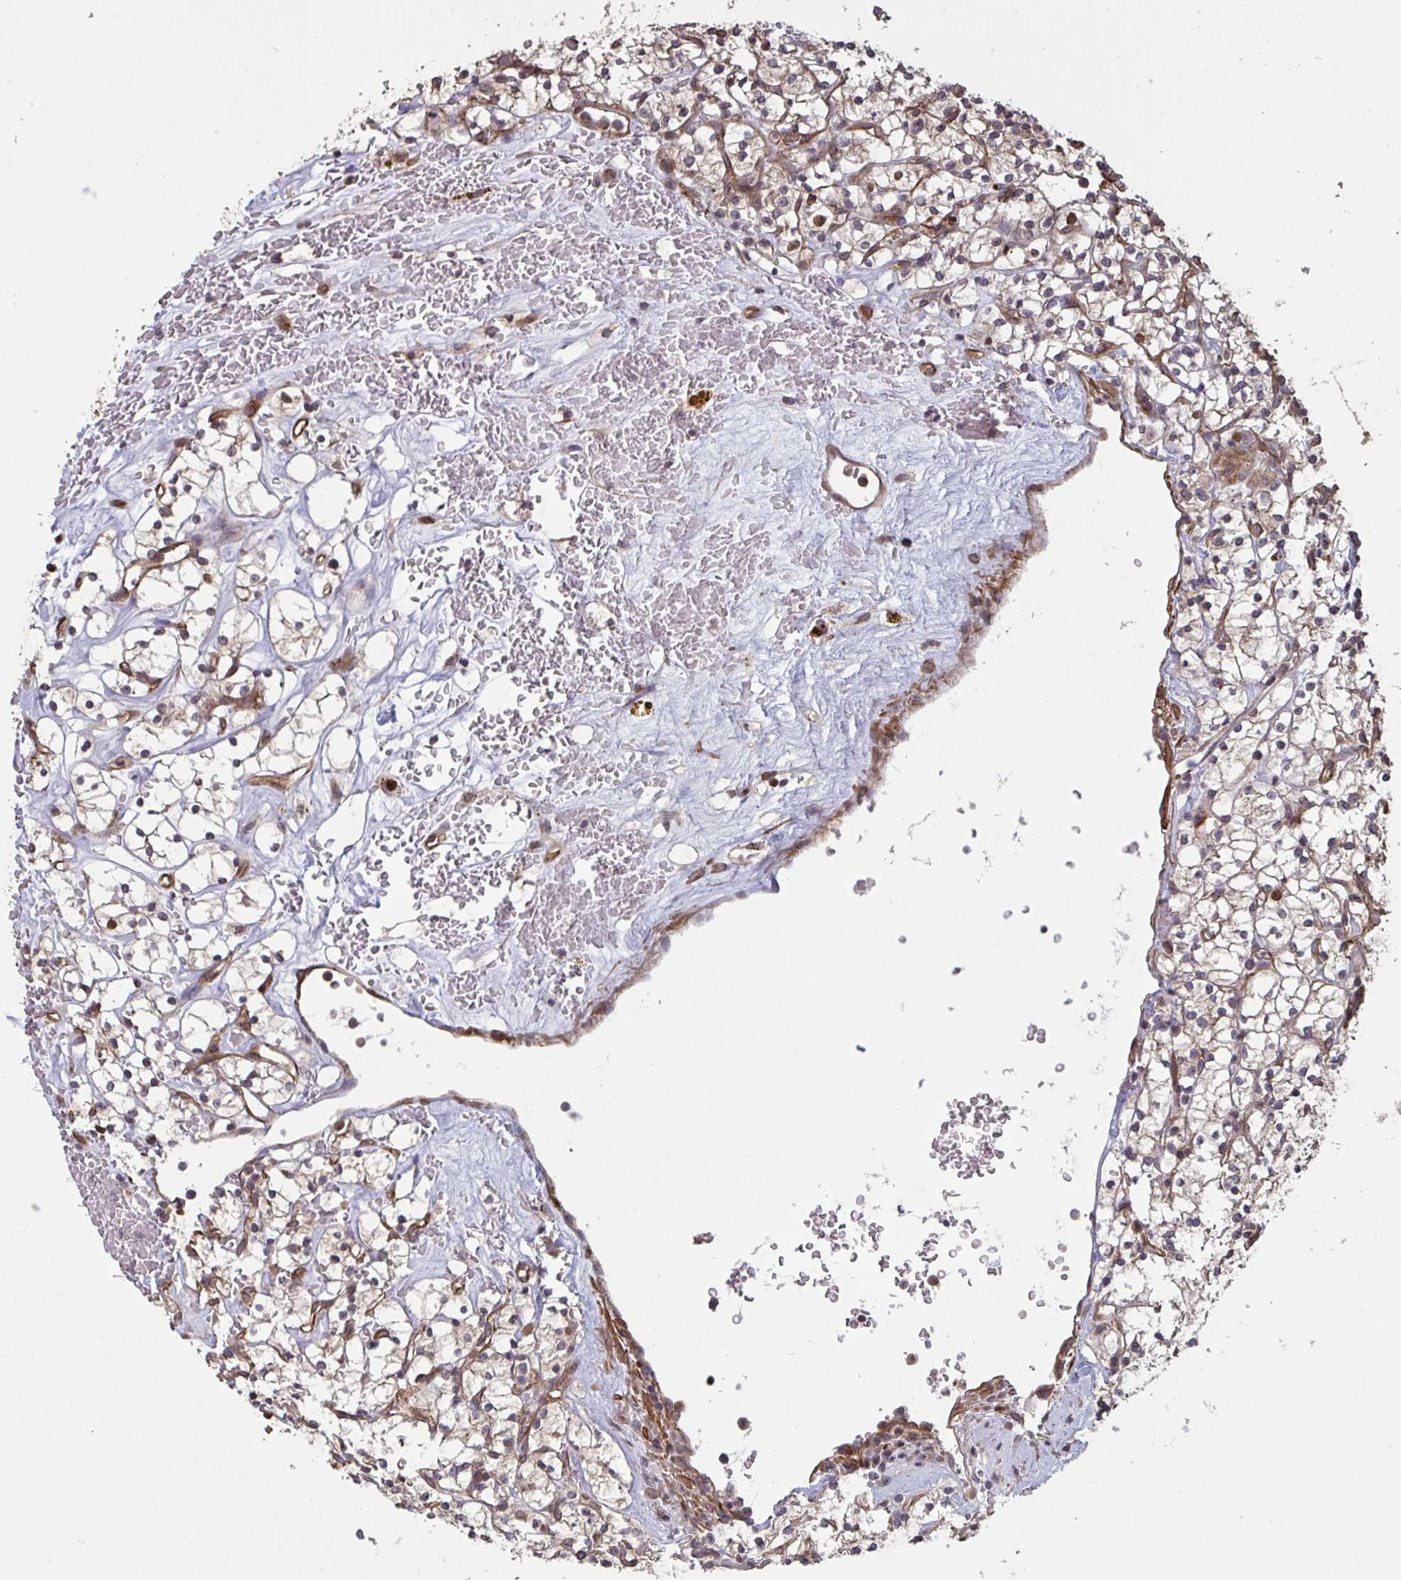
{"staining": {"intensity": "moderate", "quantity": "25%-75%", "location": "nuclear"}, "tissue": "renal cancer", "cell_type": "Tumor cells", "image_type": "cancer", "snomed": [{"axis": "morphology", "description": "Adenocarcinoma, NOS"}, {"axis": "topography", "description": "Kidney"}], "caption": "This image shows renal cancer stained with immunohistochemistry to label a protein in brown. The nuclear of tumor cells show moderate positivity for the protein. Nuclei are counter-stained blue.", "gene": "IPO5", "patient": {"sex": "female", "age": 64}}